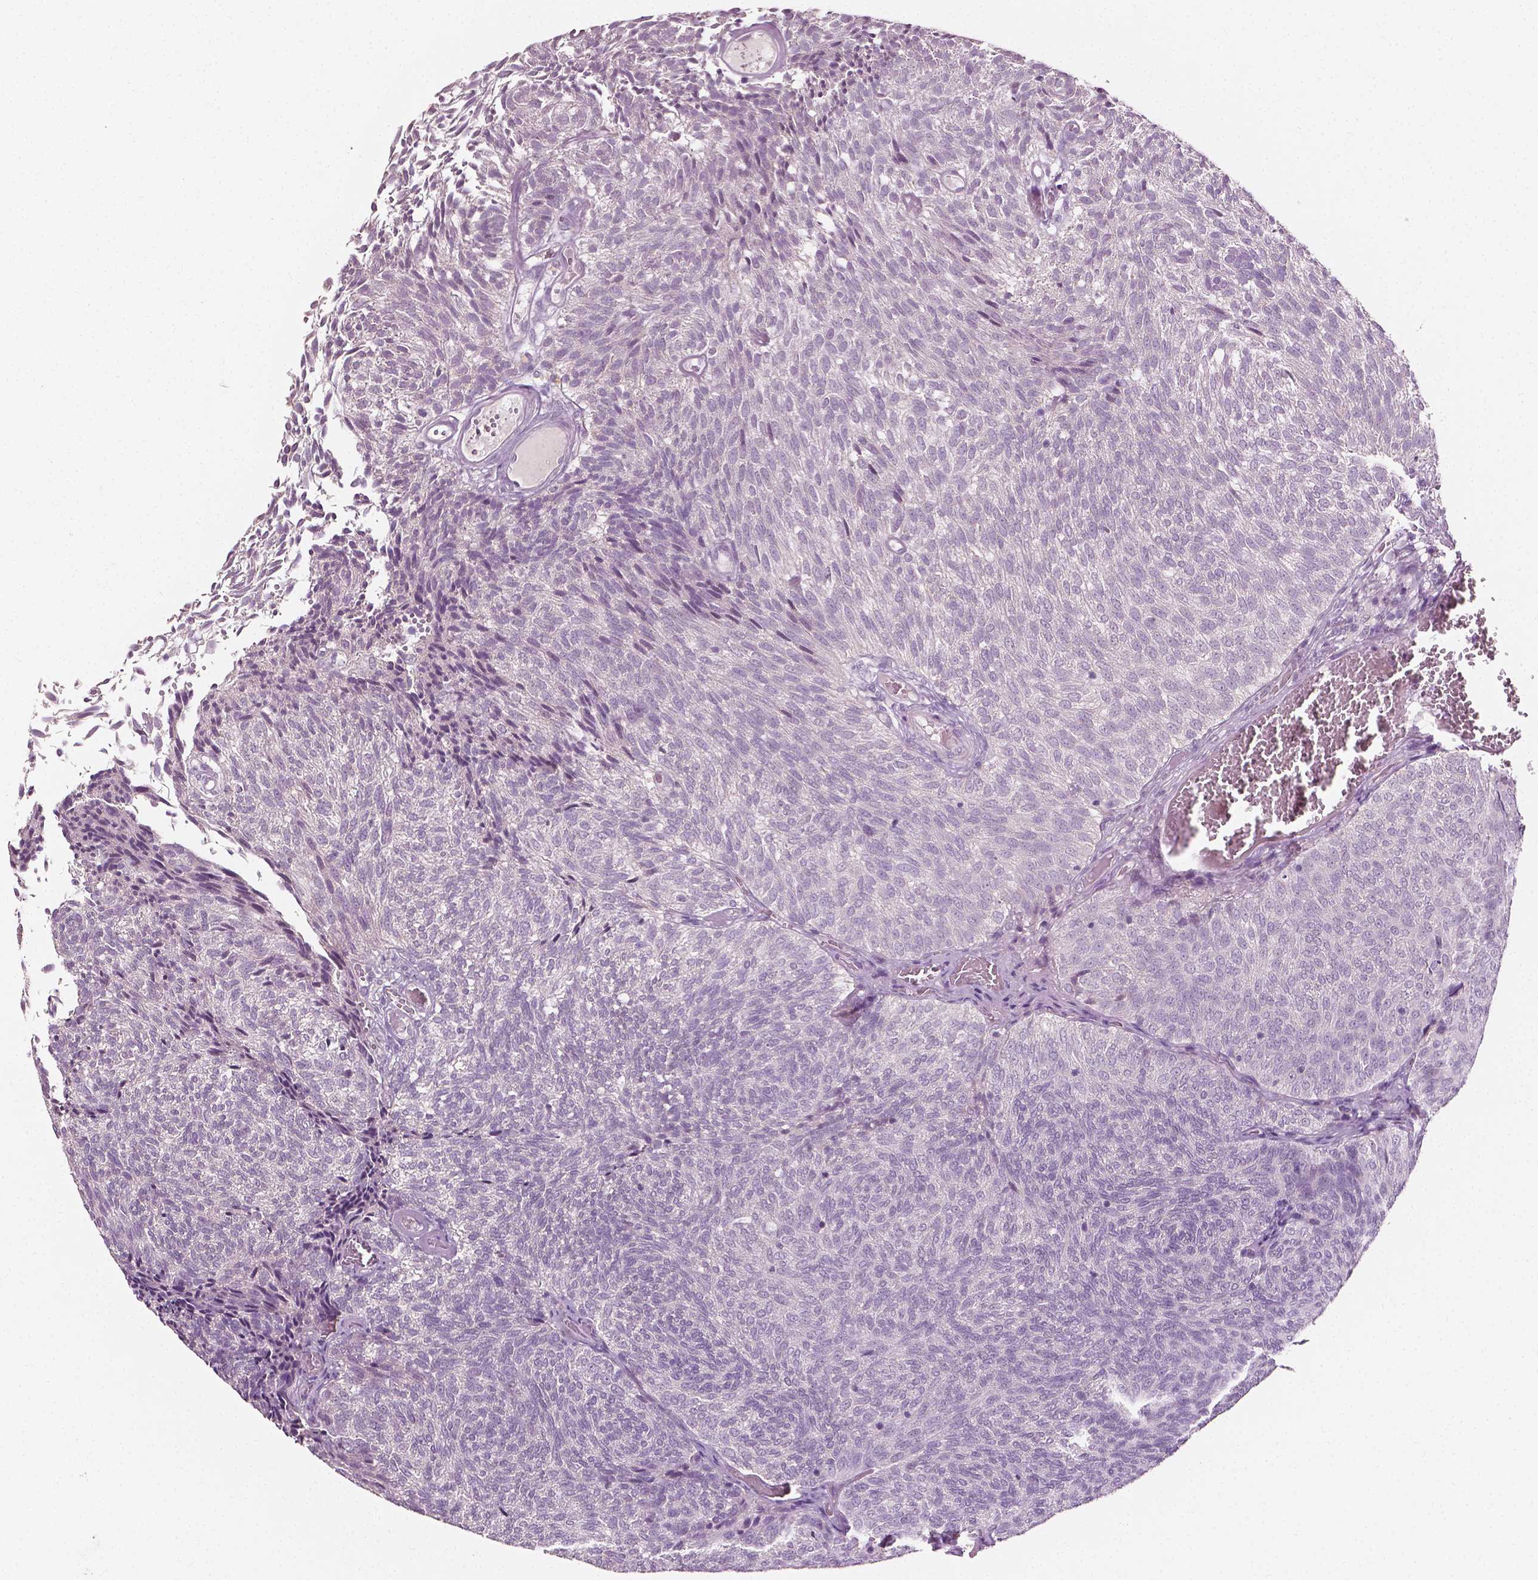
{"staining": {"intensity": "negative", "quantity": "none", "location": "none"}, "tissue": "urothelial cancer", "cell_type": "Tumor cells", "image_type": "cancer", "snomed": [{"axis": "morphology", "description": "Urothelial carcinoma, Low grade"}, {"axis": "topography", "description": "Urinary bladder"}], "caption": "Tumor cells are negative for protein expression in human urothelial cancer. The staining is performed using DAB (3,3'-diaminobenzidine) brown chromogen with nuclei counter-stained in using hematoxylin.", "gene": "PLA2R1", "patient": {"sex": "male", "age": 77}}